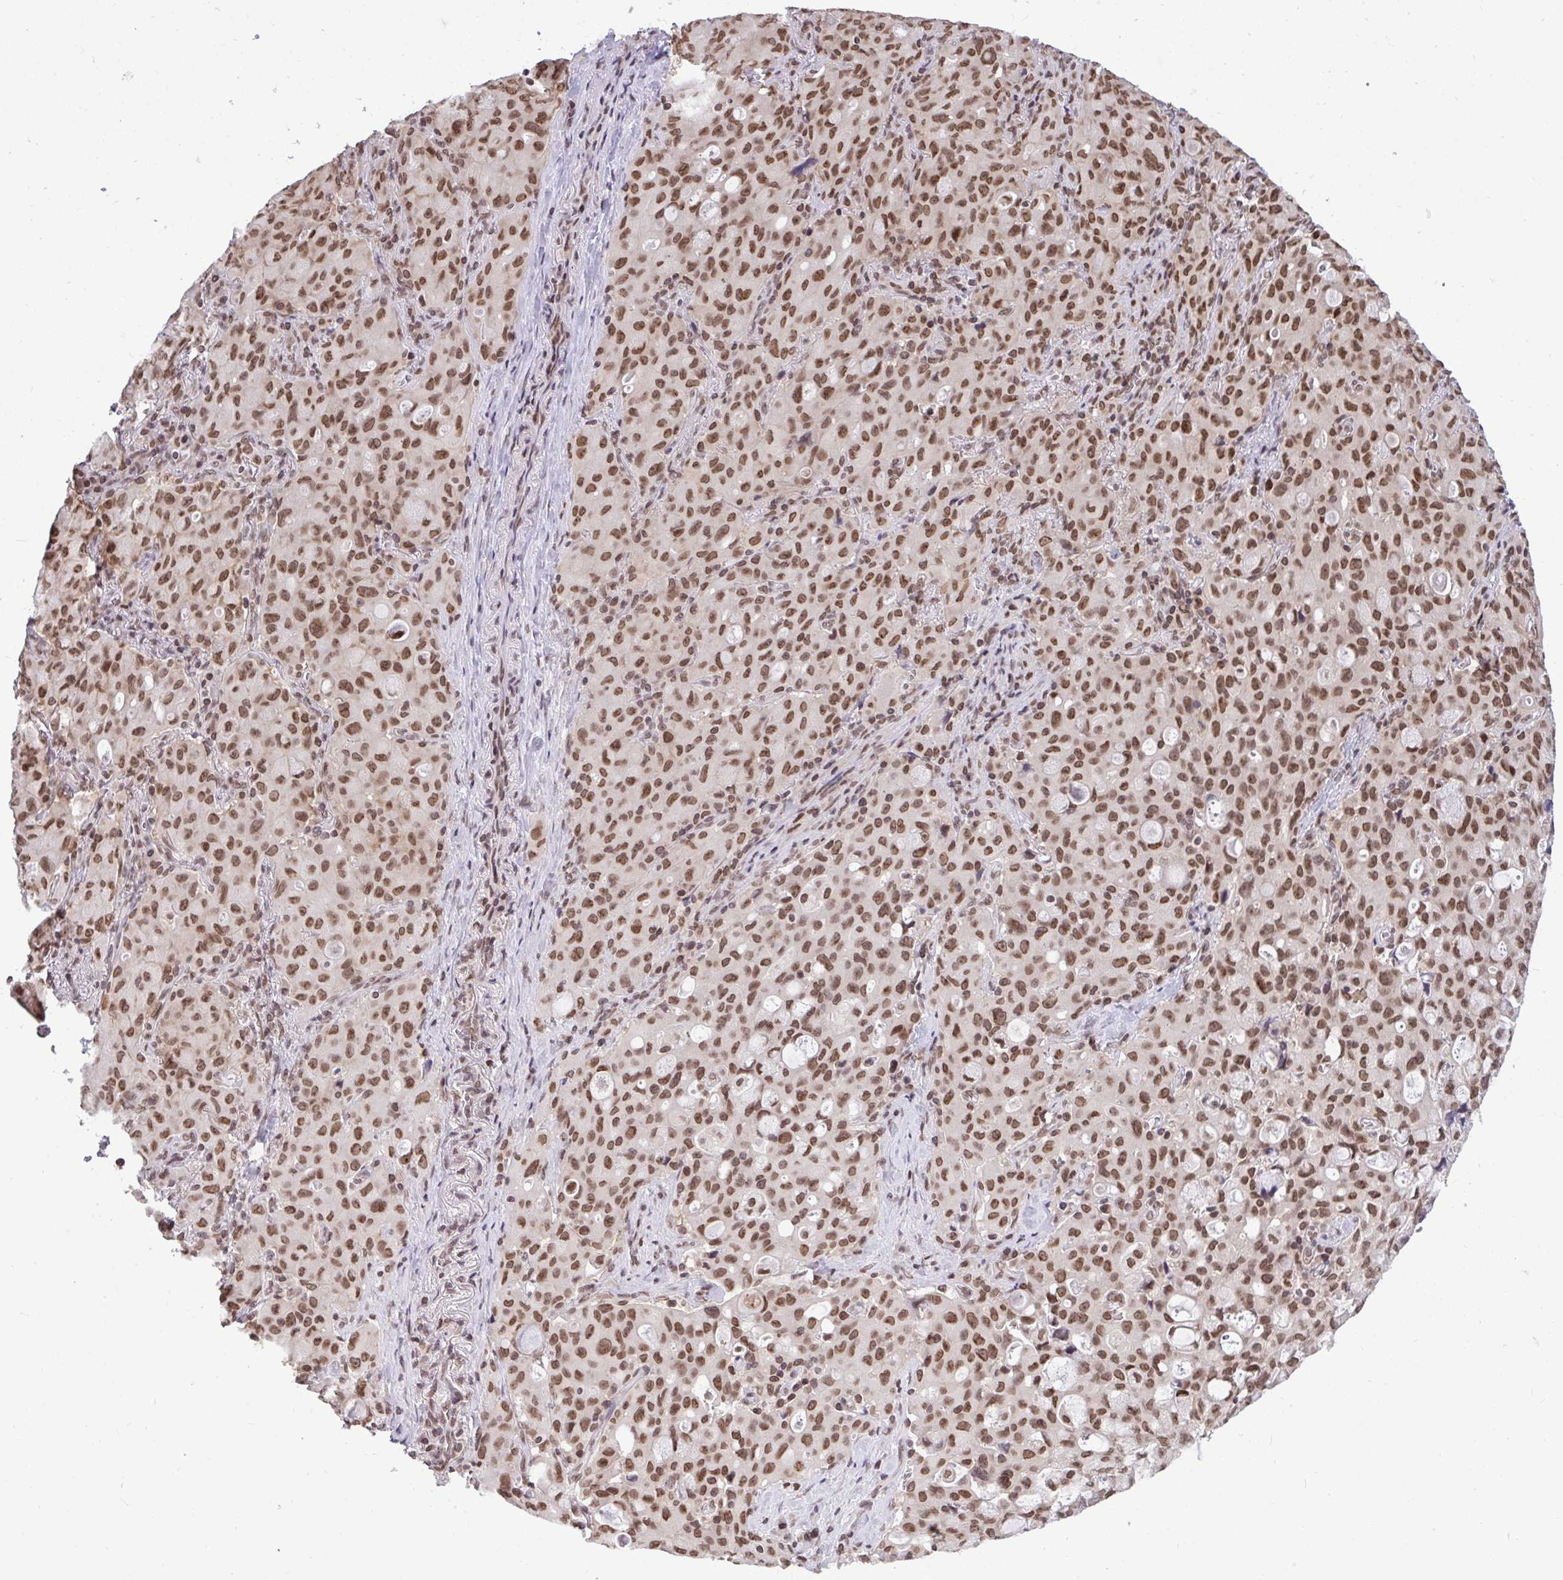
{"staining": {"intensity": "moderate", "quantity": ">75%", "location": "nuclear"}, "tissue": "lung cancer", "cell_type": "Tumor cells", "image_type": "cancer", "snomed": [{"axis": "morphology", "description": "Adenocarcinoma, NOS"}, {"axis": "topography", "description": "Lung"}], "caption": "Moderate nuclear staining is present in about >75% of tumor cells in lung adenocarcinoma. The staining was performed using DAB, with brown indicating positive protein expression. Nuclei are stained blue with hematoxylin.", "gene": "JPT1", "patient": {"sex": "female", "age": 44}}